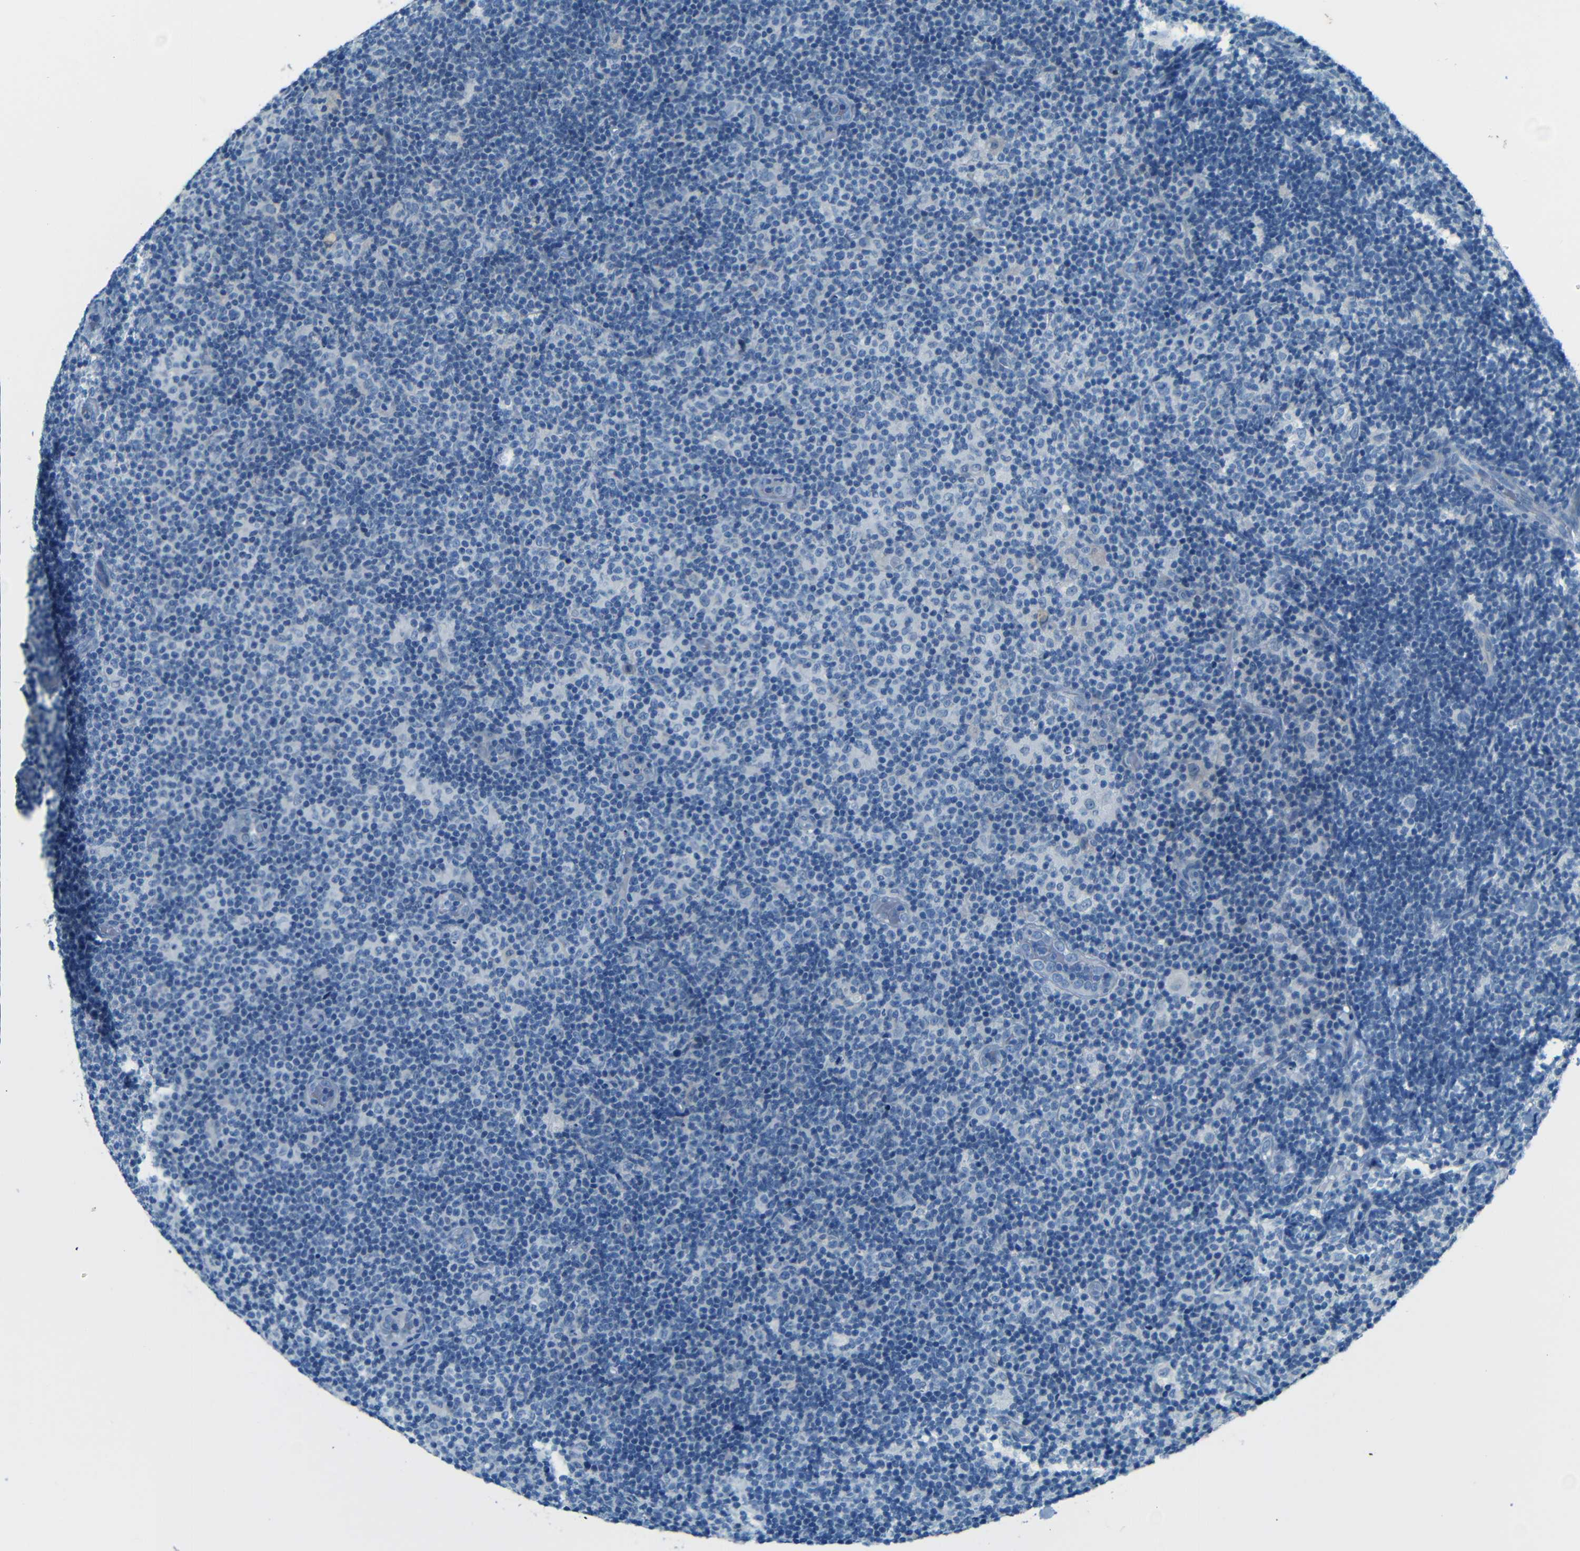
{"staining": {"intensity": "negative", "quantity": "none", "location": "none"}, "tissue": "lymphoma", "cell_type": "Tumor cells", "image_type": "cancer", "snomed": [{"axis": "morphology", "description": "Malignant lymphoma, non-Hodgkin's type, Low grade"}, {"axis": "topography", "description": "Lymph node"}], "caption": "Tumor cells show no significant protein staining in low-grade malignant lymphoma, non-Hodgkin's type. Brightfield microscopy of immunohistochemistry stained with DAB (3,3'-diaminobenzidine) (brown) and hematoxylin (blue), captured at high magnification.", "gene": "ZMAT1", "patient": {"sex": "male", "age": 83}}